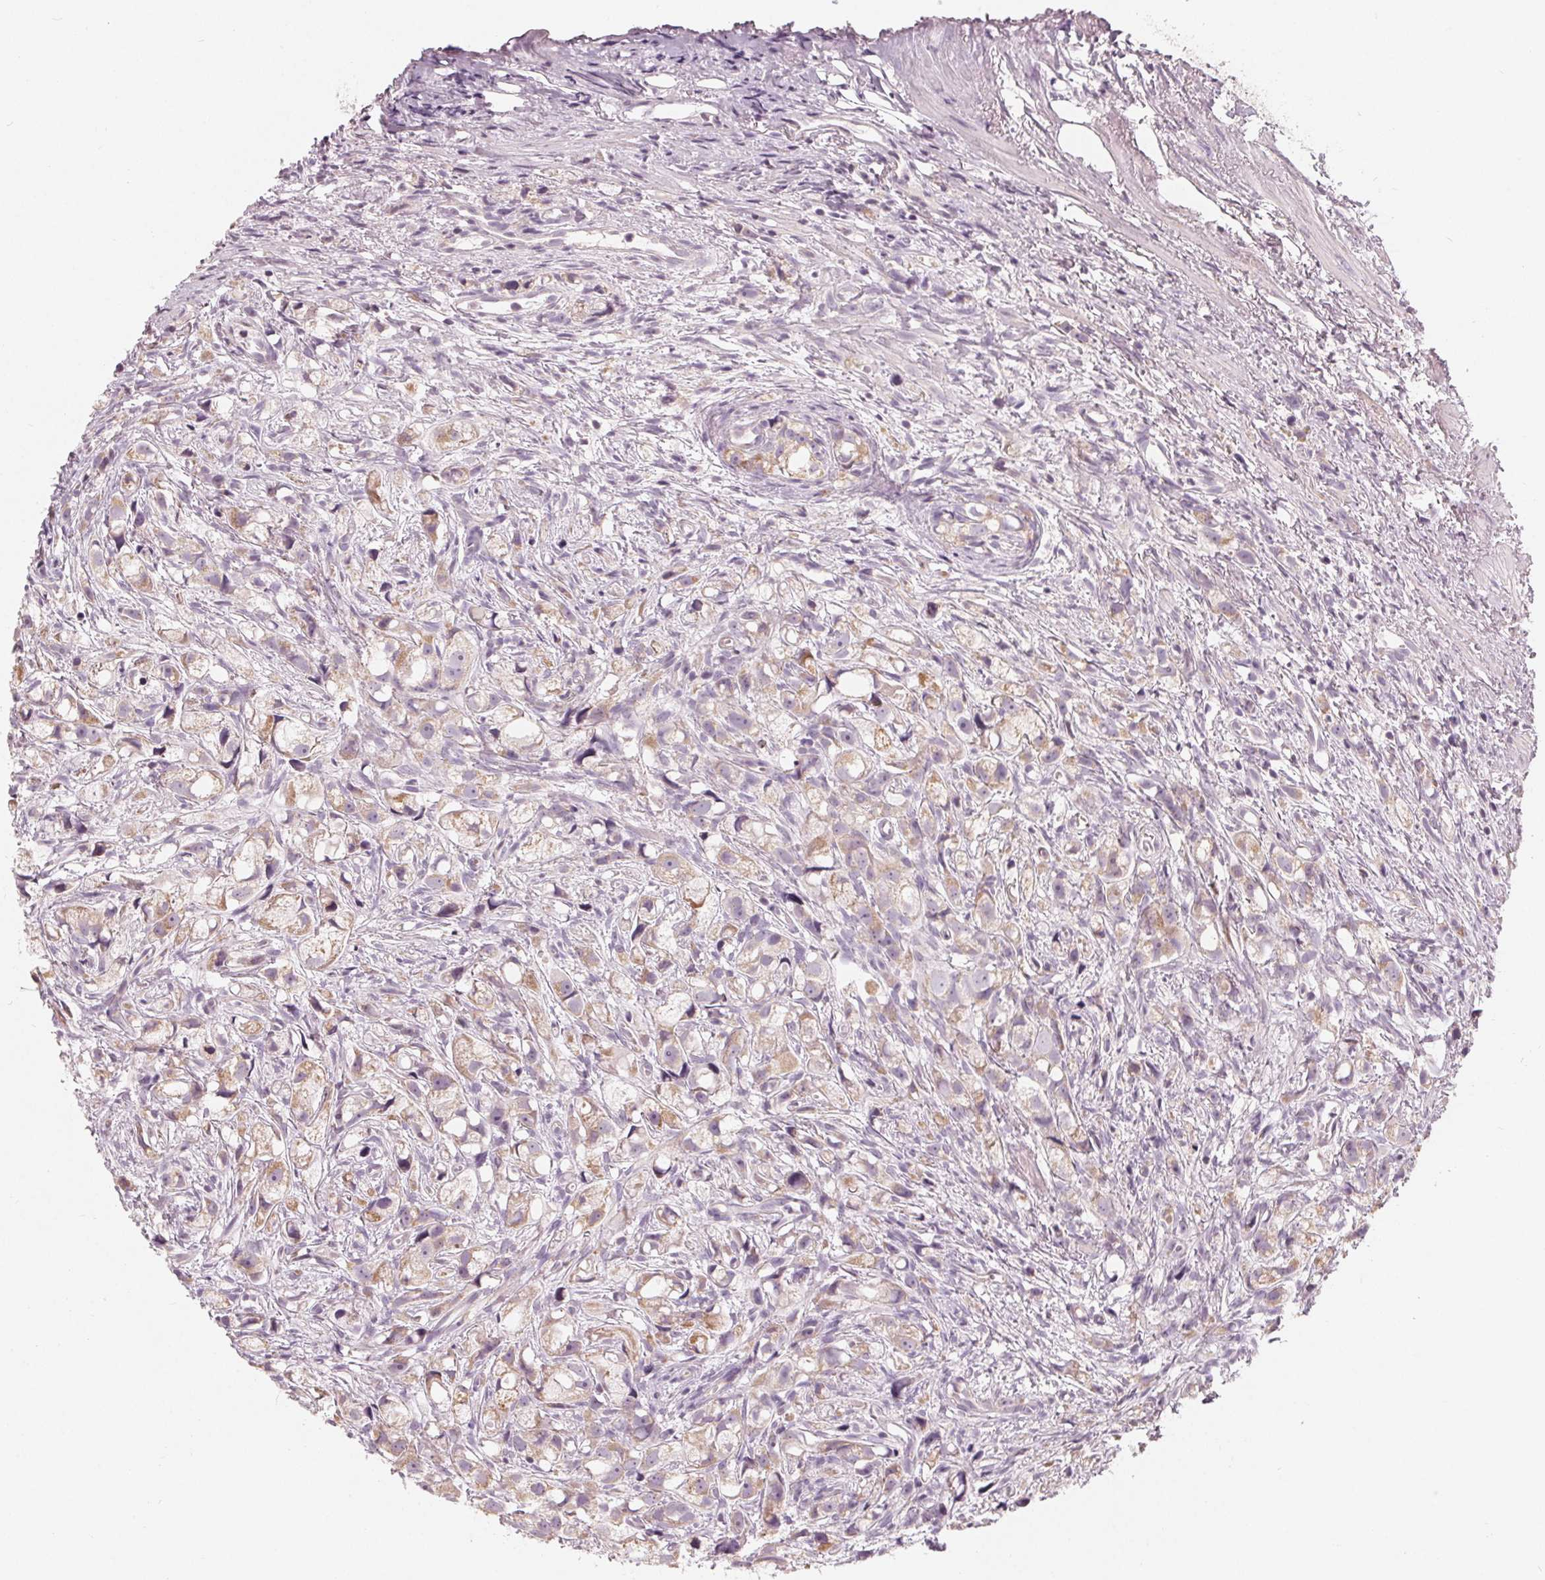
{"staining": {"intensity": "weak", "quantity": "25%-75%", "location": "cytoplasmic/membranous"}, "tissue": "prostate cancer", "cell_type": "Tumor cells", "image_type": "cancer", "snomed": [{"axis": "morphology", "description": "Adenocarcinoma, High grade"}, {"axis": "topography", "description": "Prostate"}], "caption": "A brown stain highlights weak cytoplasmic/membranous staining of a protein in prostate cancer (adenocarcinoma (high-grade)) tumor cells.", "gene": "TRIM60", "patient": {"sex": "male", "age": 75}}